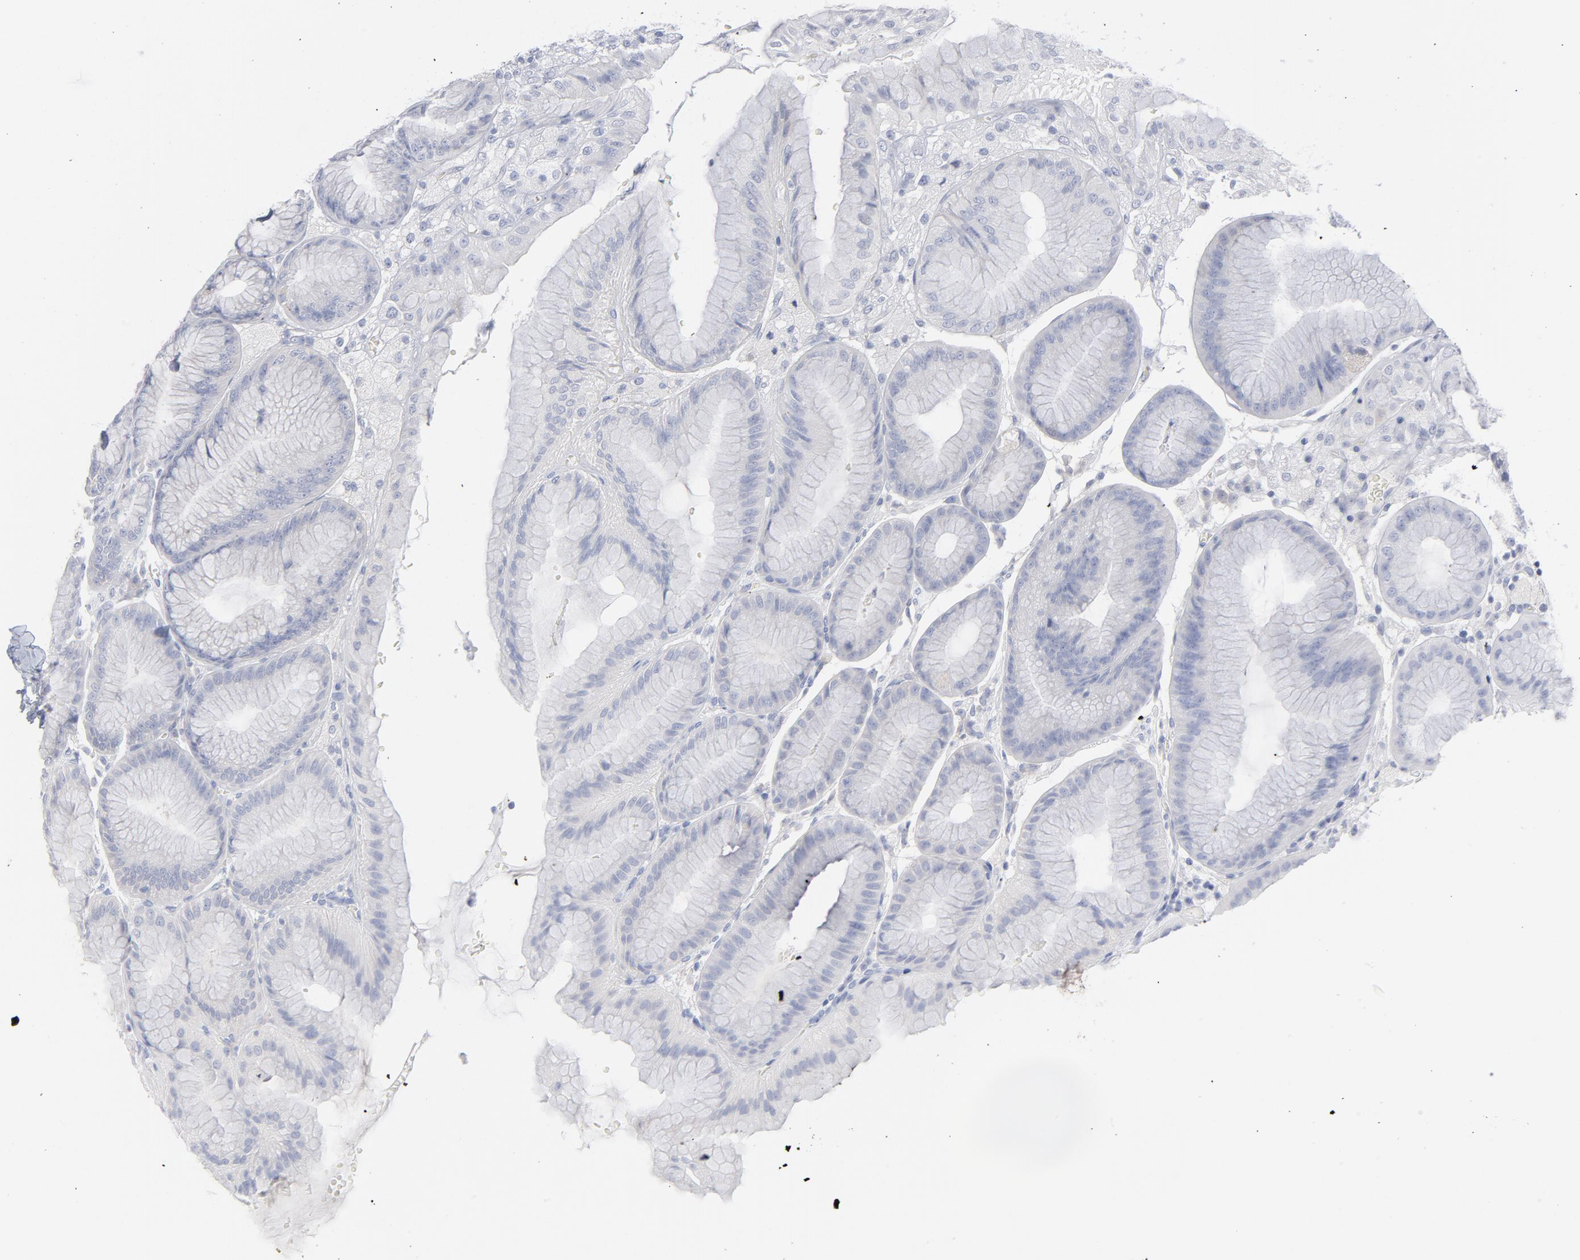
{"staining": {"intensity": "negative", "quantity": "none", "location": "none"}, "tissue": "stomach", "cell_type": "Glandular cells", "image_type": "normal", "snomed": [{"axis": "morphology", "description": "Normal tissue, NOS"}, {"axis": "topography", "description": "Stomach, lower"}], "caption": "Photomicrograph shows no significant protein positivity in glandular cells of unremarkable stomach.", "gene": "P2RY8", "patient": {"sex": "male", "age": 71}}